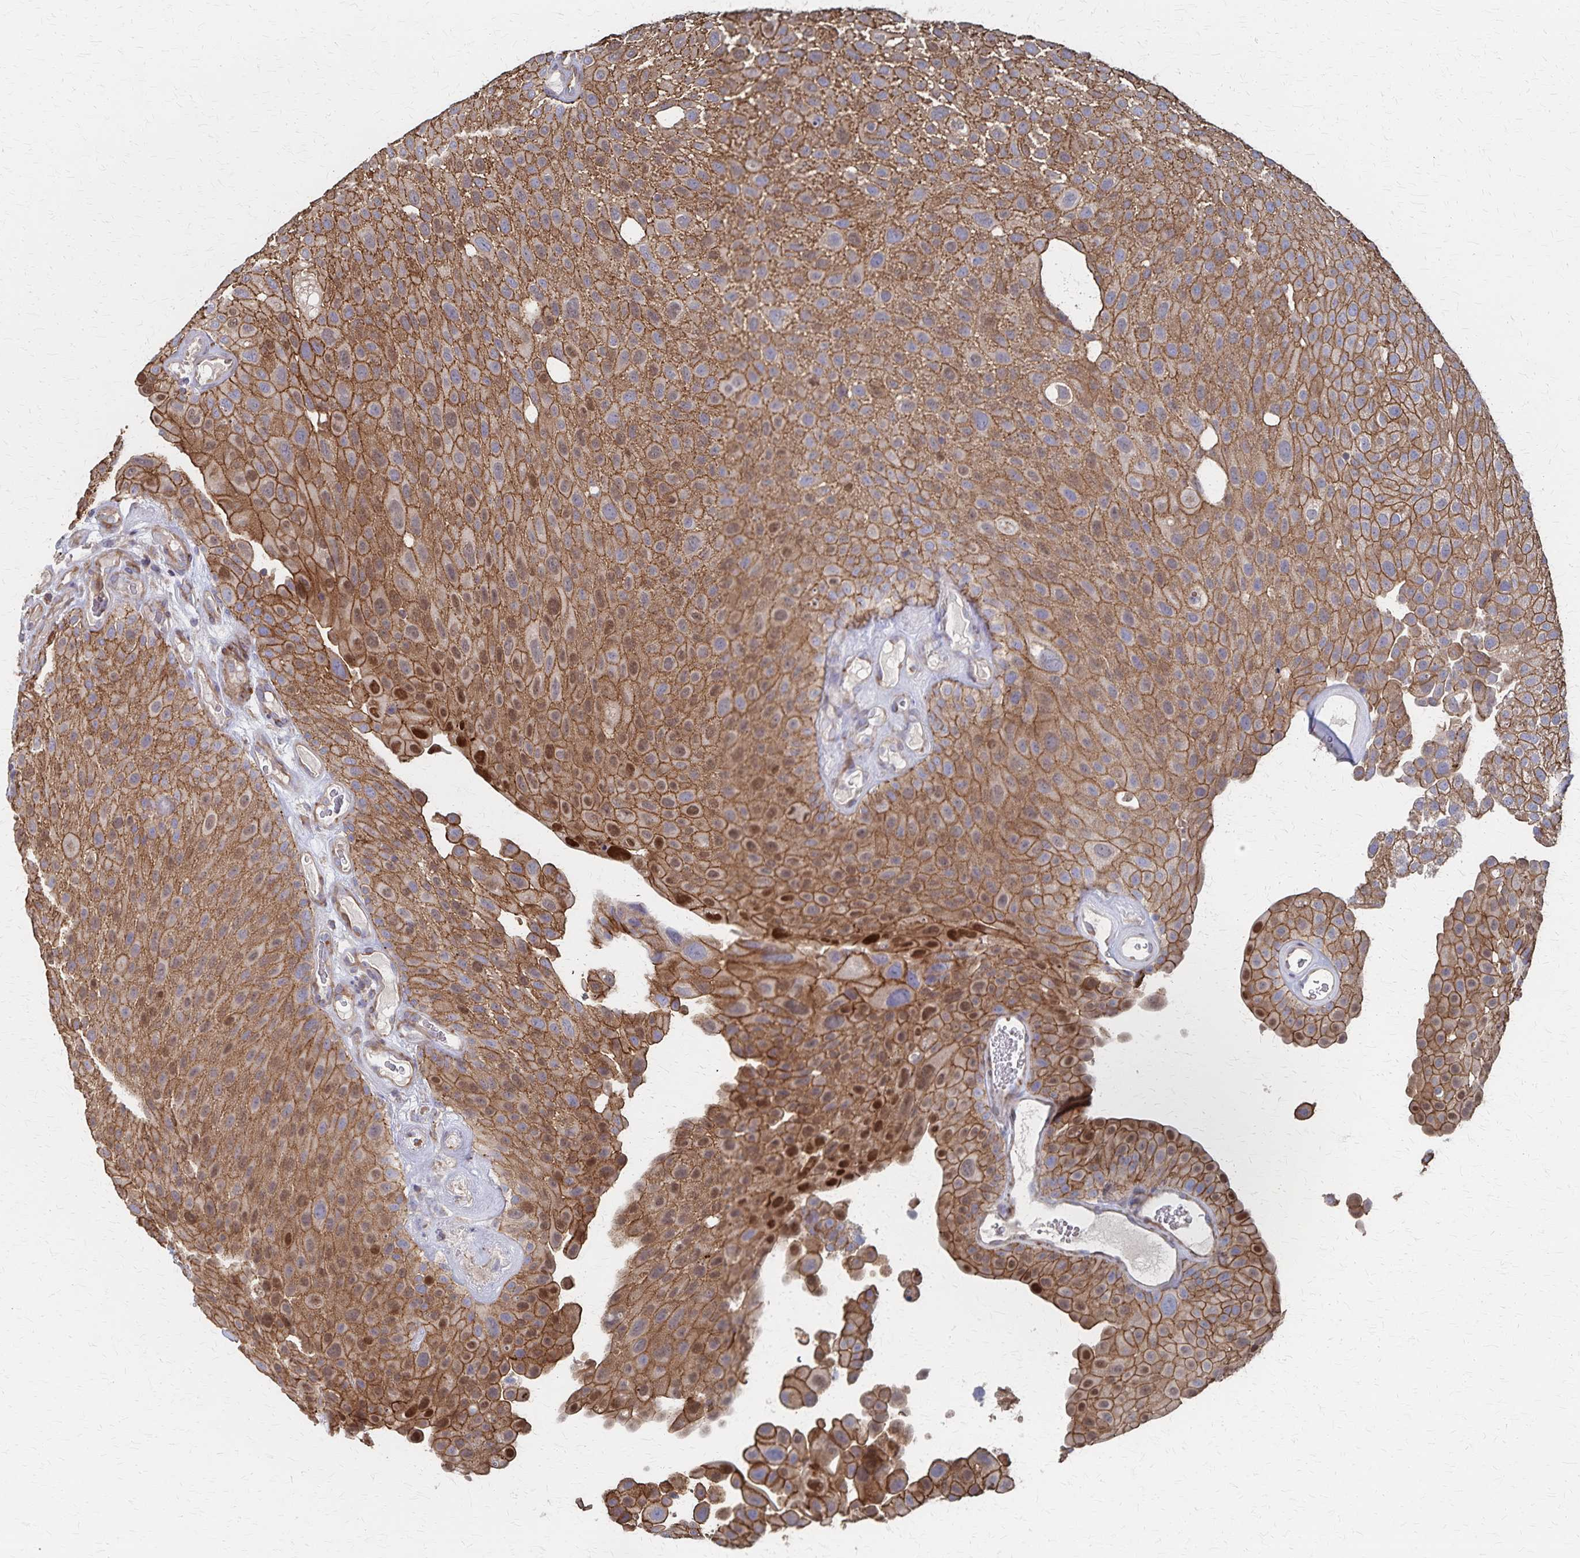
{"staining": {"intensity": "moderate", "quantity": ">75%", "location": "cytoplasmic/membranous"}, "tissue": "urothelial cancer", "cell_type": "Tumor cells", "image_type": "cancer", "snomed": [{"axis": "morphology", "description": "Urothelial carcinoma, Low grade"}, {"axis": "topography", "description": "Urinary bladder"}], "caption": "Low-grade urothelial carcinoma tissue displays moderate cytoplasmic/membranous staining in approximately >75% of tumor cells, visualized by immunohistochemistry.", "gene": "PGAP2", "patient": {"sex": "male", "age": 72}}